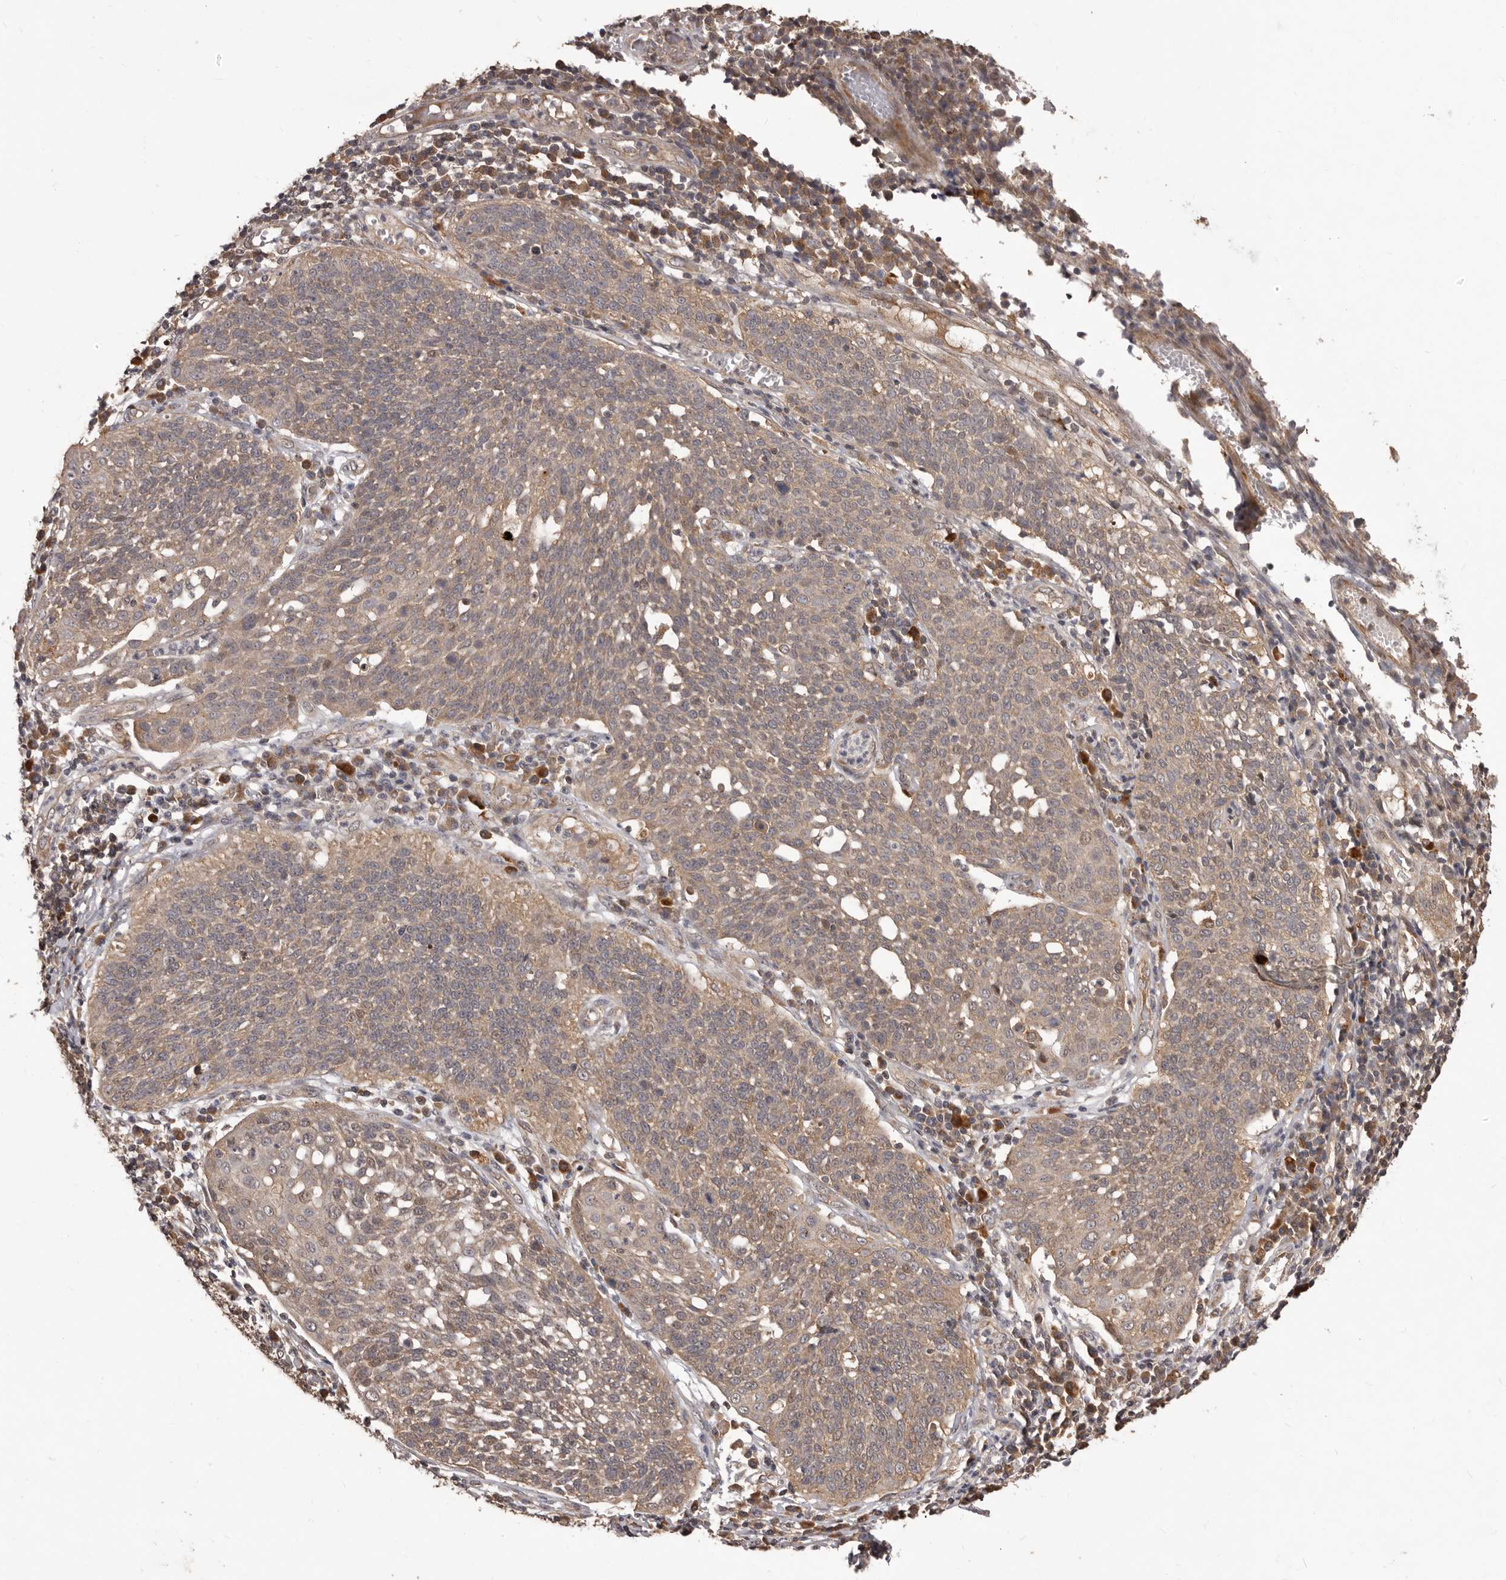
{"staining": {"intensity": "moderate", "quantity": ">75%", "location": "cytoplasmic/membranous"}, "tissue": "cervical cancer", "cell_type": "Tumor cells", "image_type": "cancer", "snomed": [{"axis": "morphology", "description": "Squamous cell carcinoma, NOS"}, {"axis": "topography", "description": "Cervix"}], "caption": "Protein staining of cervical squamous cell carcinoma tissue displays moderate cytoplasmic/membranous staining in approximately >75% of tumor cells.", "gene": "MTO1", "patient": {"sex": "female", "age": 34}}